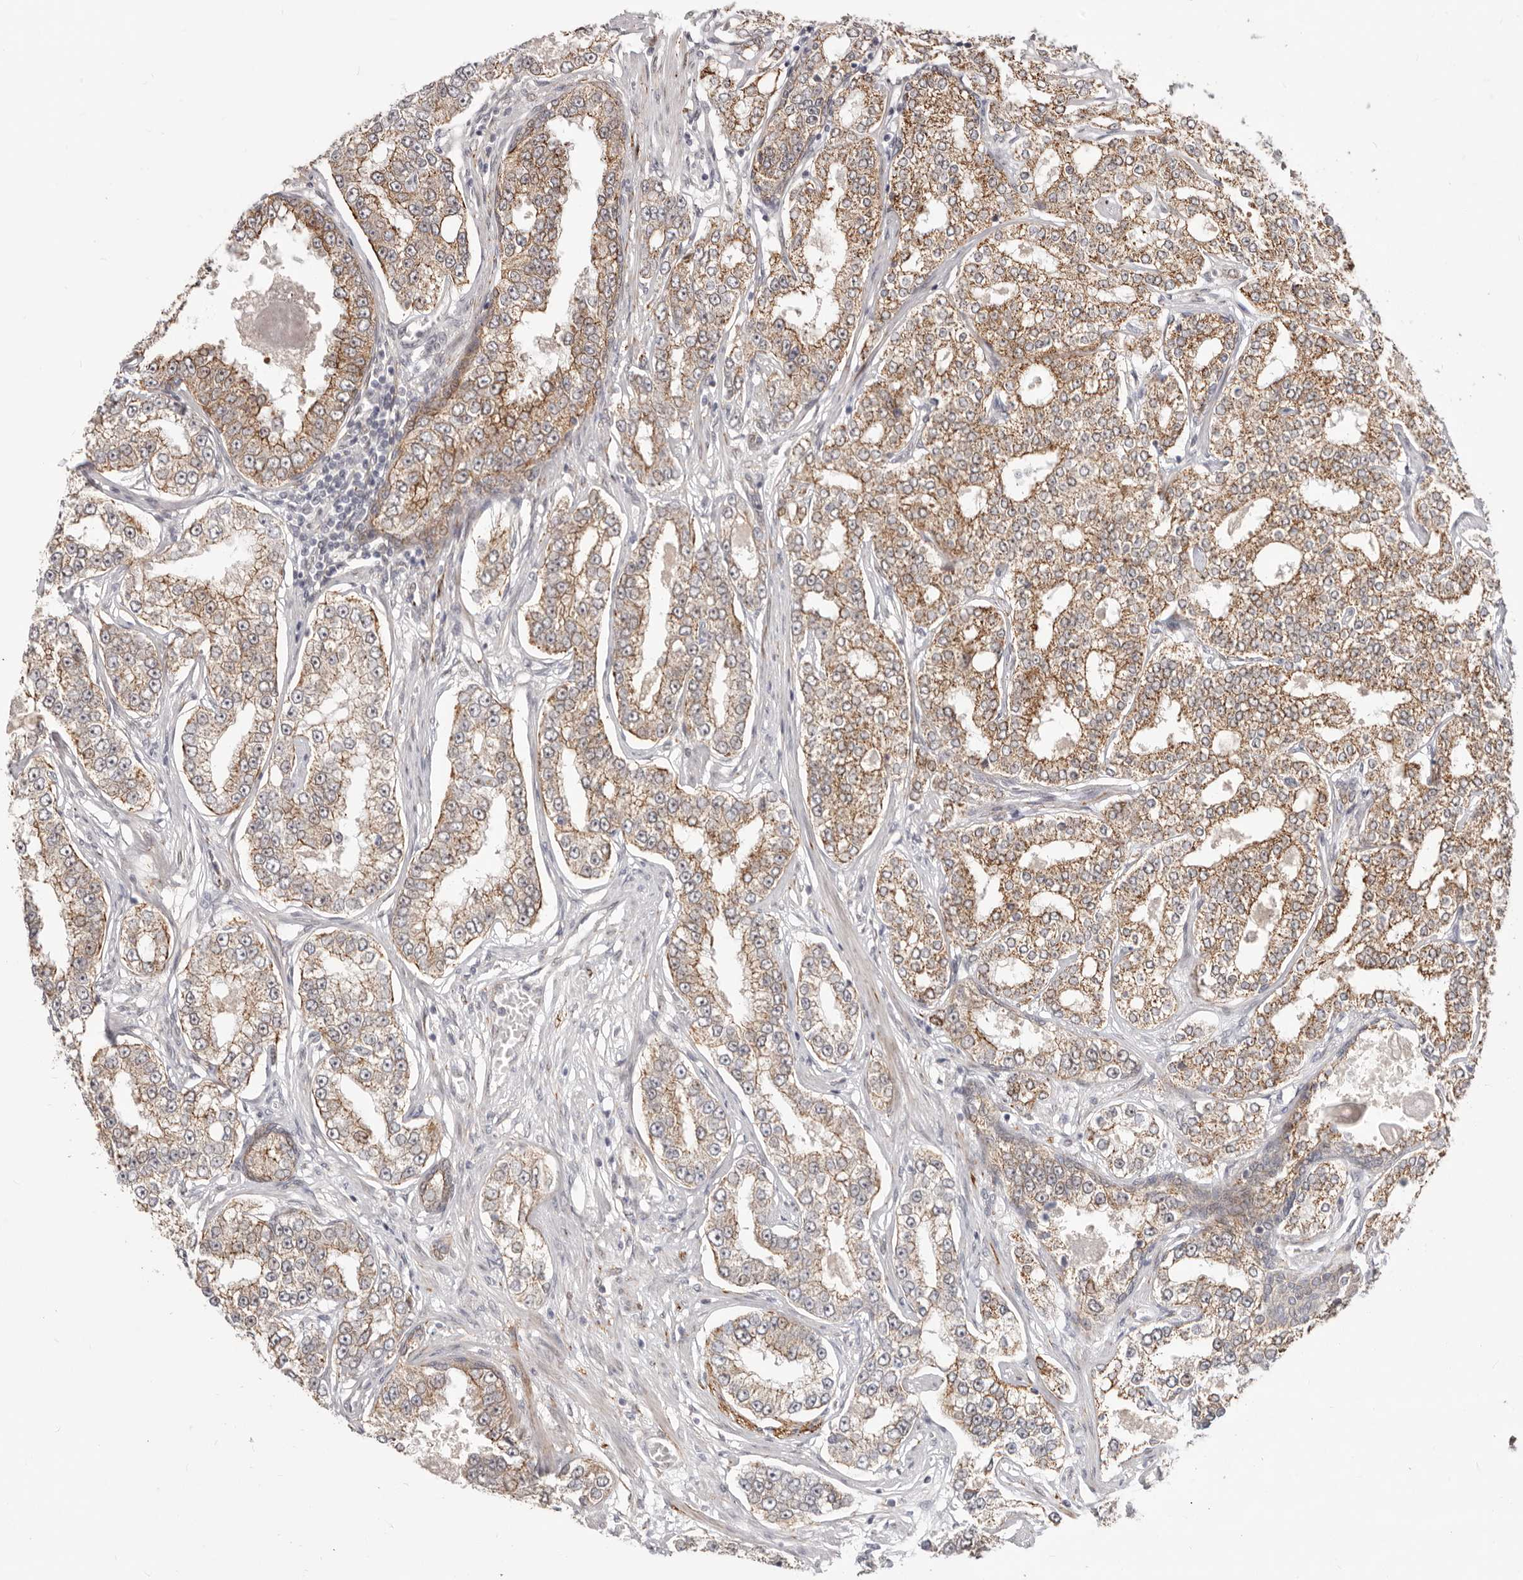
{"staining": {"intensity": "moderate", "quantity": ">75%", "location": "cytoplasmic/membranous"}, "tissue": "prostate cancer", "cell_type": "Tumor cells", "image_type": "cancer", "snomed": [{"axis": "morphology", "description": "Normal tissue, NOS"}, {"axis": "morphology", "description": "Adenocarcinoma, High grade"}, {"axis": "topography", "description": "Prostate"}], "caption": "Prostate cancer (high-grade adenocarcinoma) tissue exhibits moderate cytoplasmic/membranous positivity in approximately >75% of tumor cells, visualized by immunohistochemistry.", "gene": "SZT2", "patient": {"sex": "male", "age": 83}}